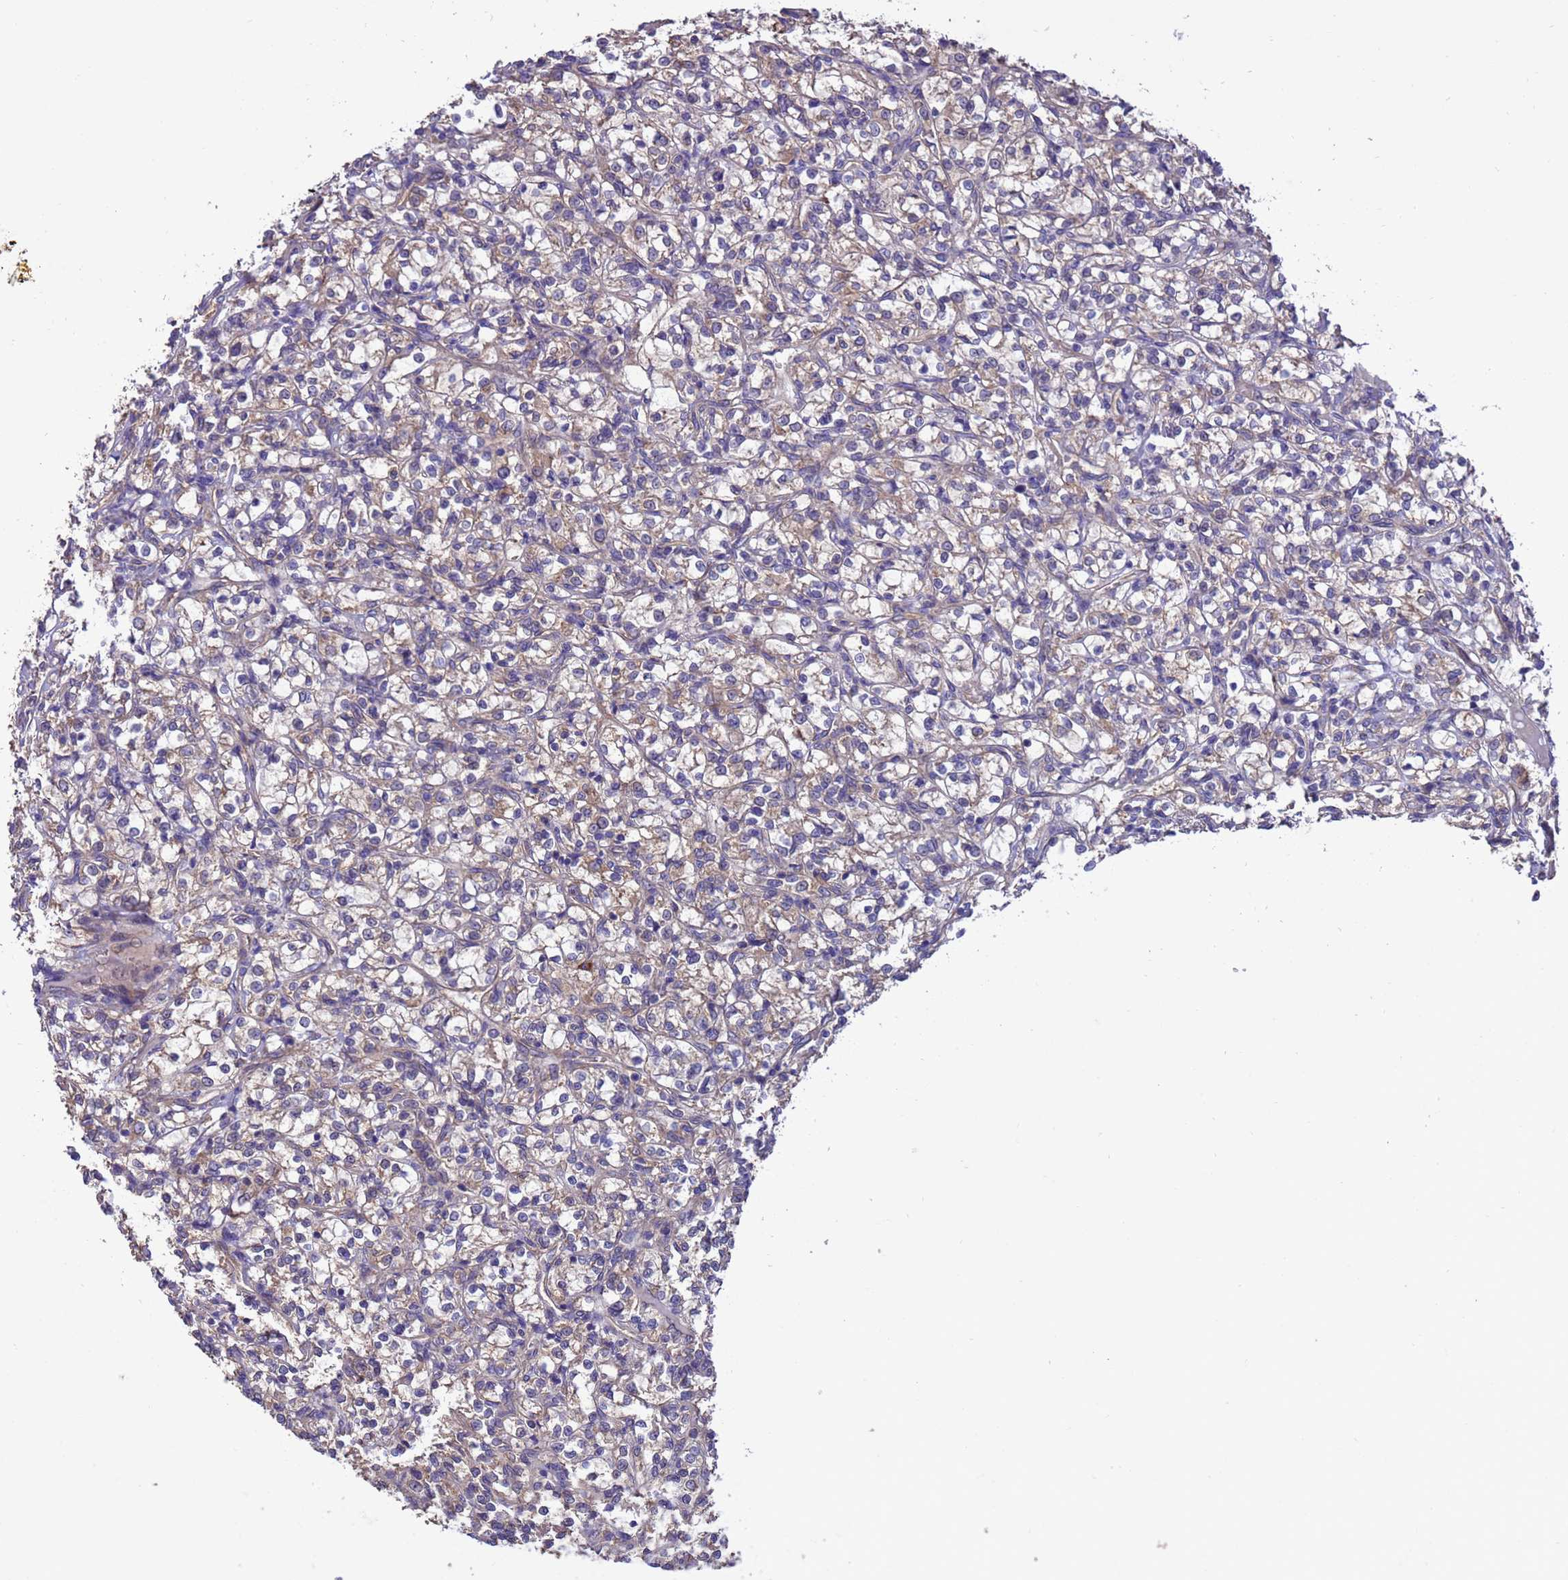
{"staining": {"intensity": "weak", "quantity": "25%-75%", "location": "cytoplasmic/membranous"}, "tissue": "renal cancer", "cell_type": "Tumor cells", "image_type": "cancer", "snomed": [{"axis": "morphology", "description": "Adenocarcinoma, NOS"}, {"axis": "topography", "description": "Kidney"}], "caption": "There is low levels of weak cytoplasmic/membranous expression in tumor cells of renal cancer, as demonstrated by immunohistochemical staining (brown color).", "gene": "ARHGAP12", "patient": {"sex": "female", "age": 69}}